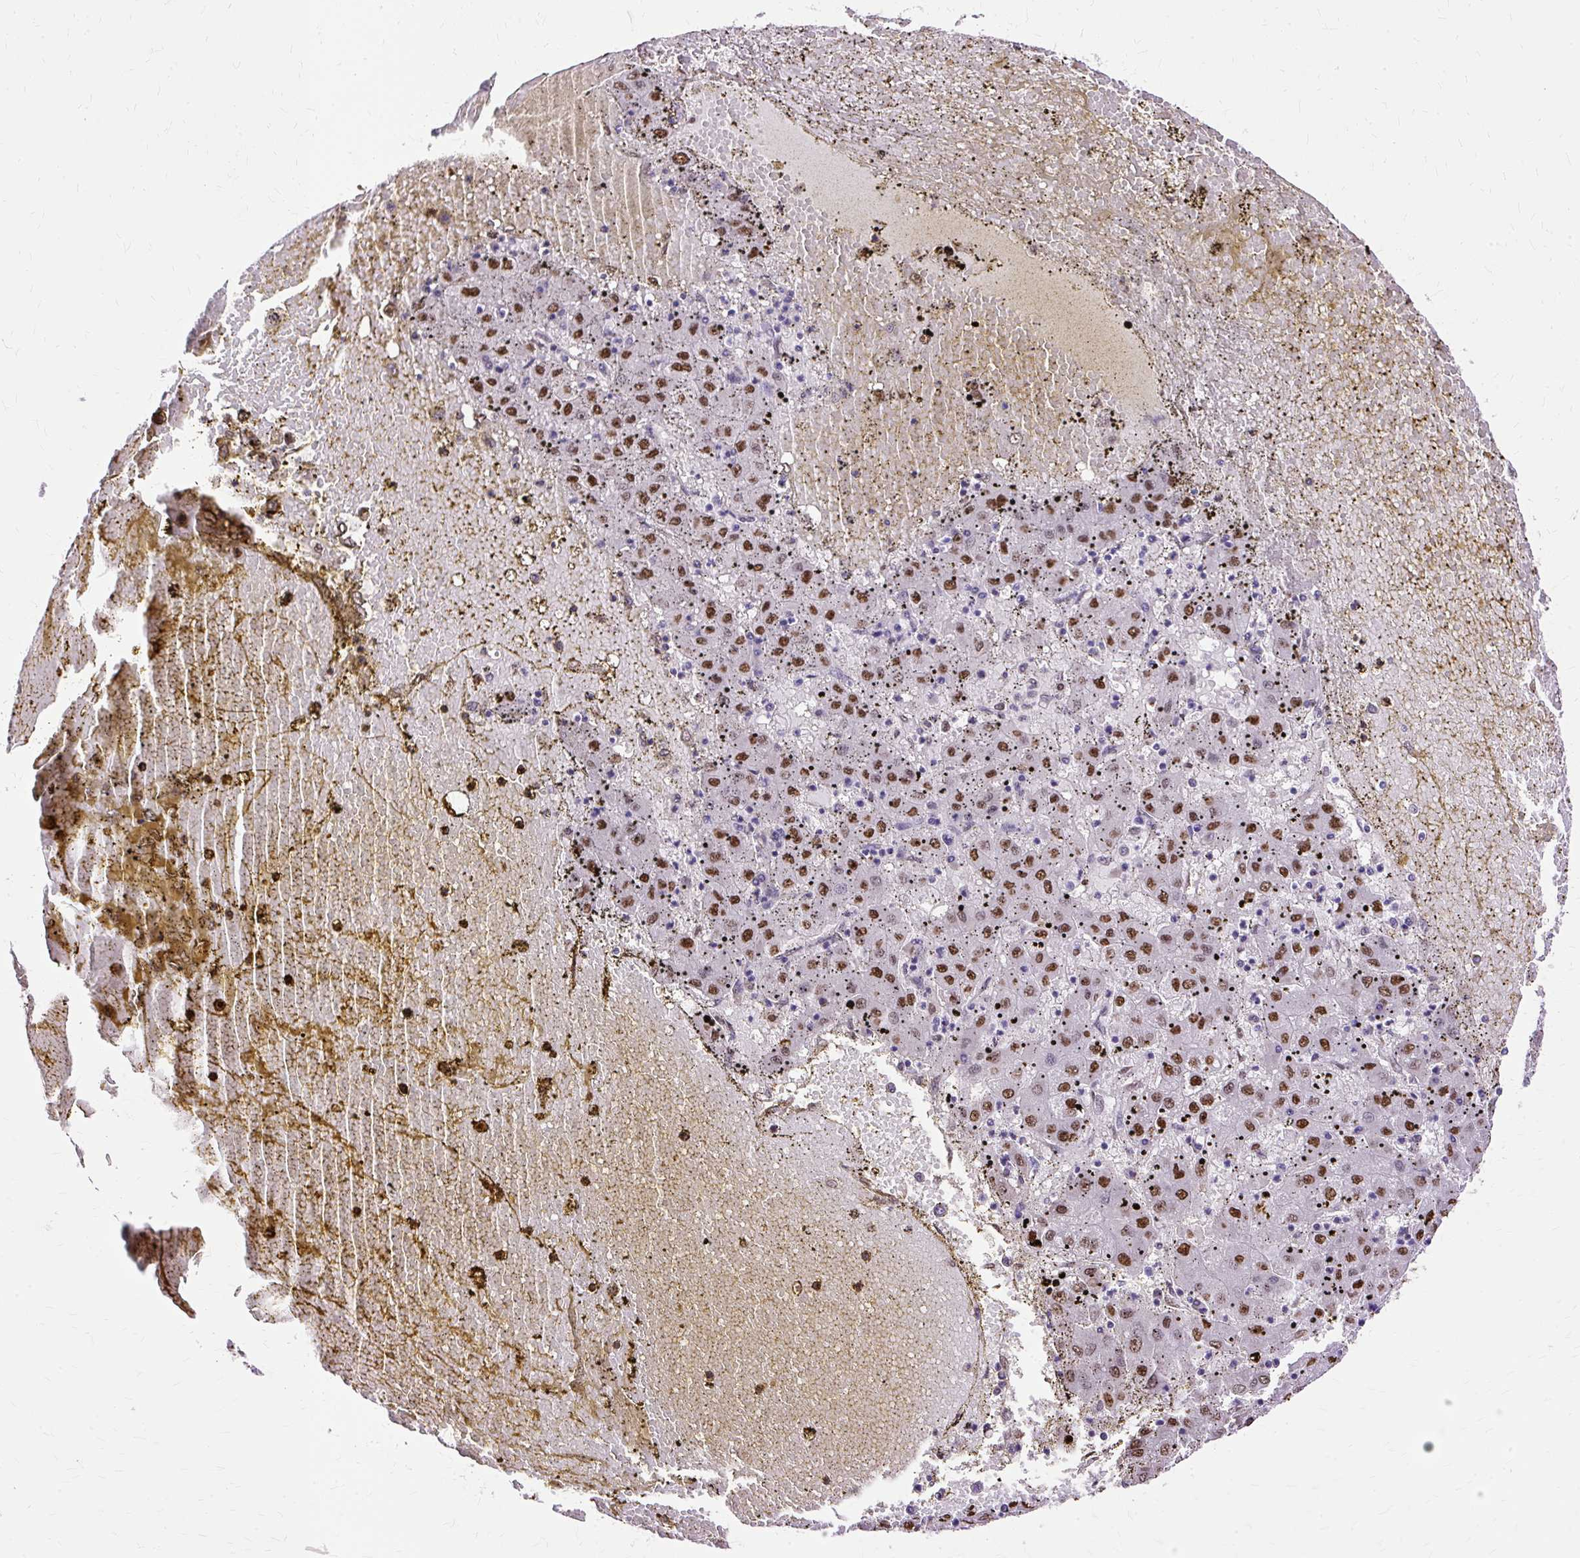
{"staining": {"intensity": "moderate", "quantity": ">75%", "location": "nuclear"}, "tissue": "liver cancer", "cell_type": "Tumor cells", "image_type": "cancer", "snomed": [{"axis": "morphology", "description": "Carcinoma, Hepatocellular, NOS"}, {"axis": "topography", "description": "Liver"}], "caption": "The histopathology image demonstrates staining of hepatocellular carcinoma (liver), revealing moderate nuclear protein staining (brown color) within tumor cells. Nuclei are stained in blue.", "gene": "TMEM184C", "patient": {"sex": "male", "age": 72}}